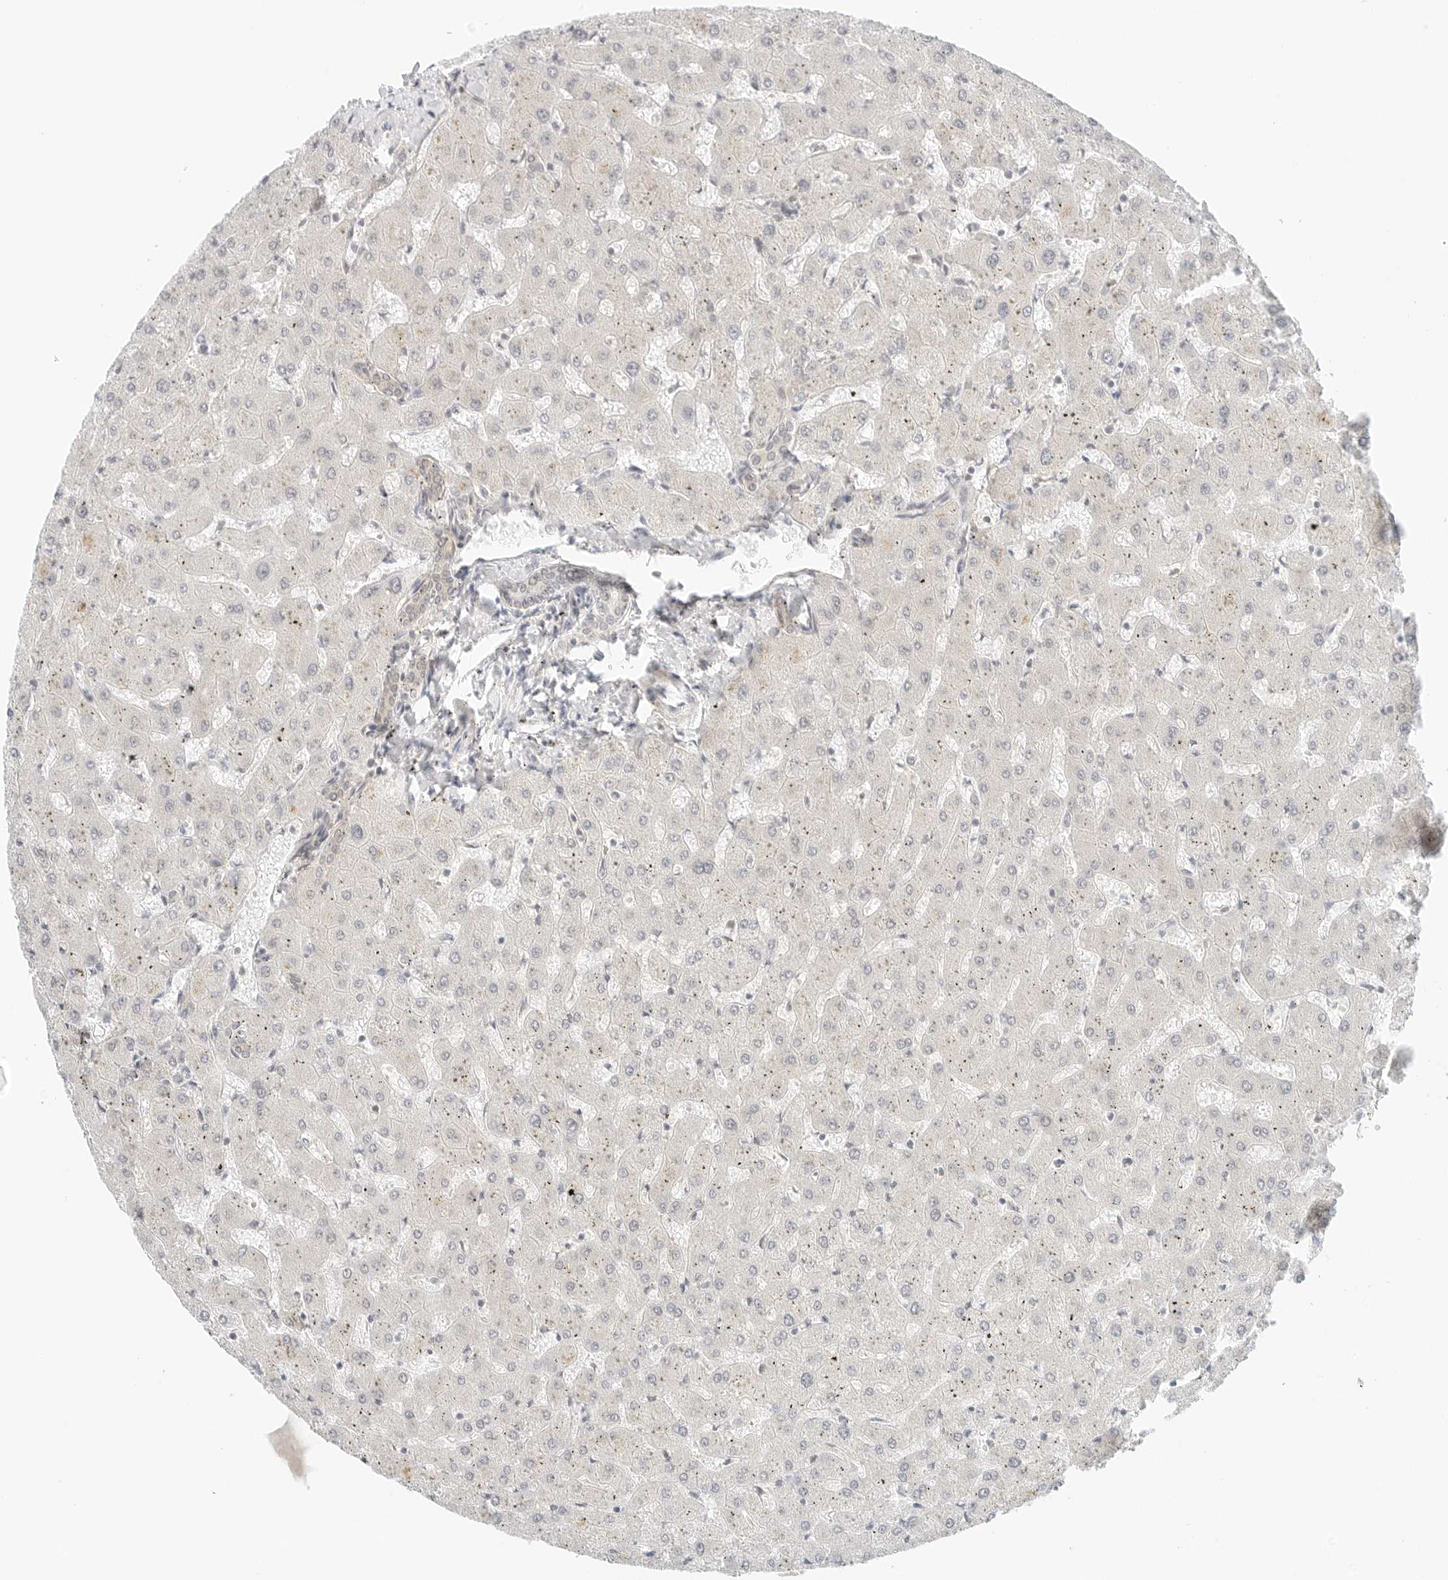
{"staining": {"intensity": "negative", "quantity": "none", "location": "none"}, "tissue": "liver", "cell_type": "Cholangiocytes", "image_type": "normal", "snomed": [{"axis": "morphology", "description": "Normal tissue, NOS"}, {"axis": "topography", "description": "Liver"}], "caption": "Immunohistochemistry (IHC) of unremarkable liver reveals no expression in cholangiocytes. Brightfield microscopy of IHC stained with DAB (3,3'-diaminobenzidine) (brown) and hematoxylin (blue), captured at high magnification.", "gene": "NEO1", "patient": {"sex": "female", "age": 63}}